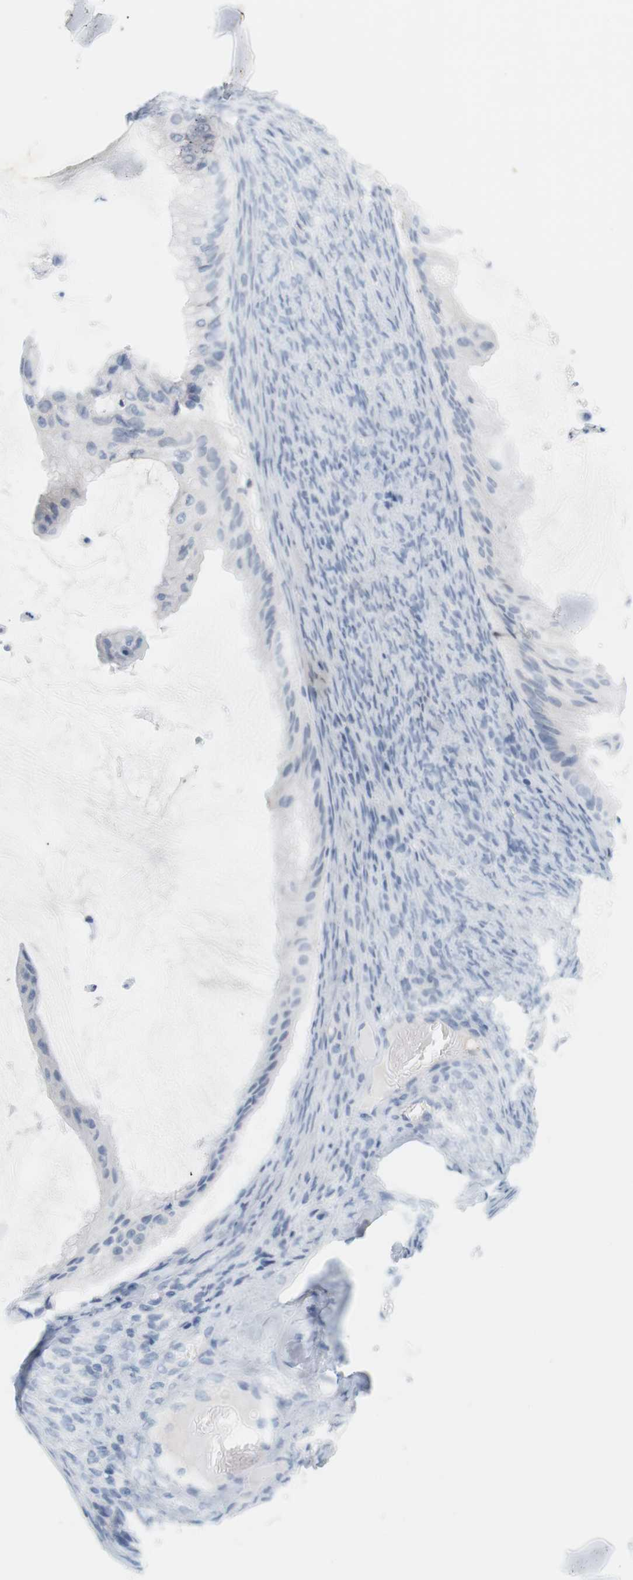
{"staining": {"intensity": "negative", "quantity": "none", "location": "none"}, "tissue": "ovarian cancer", "cell_type": "Tumor cells", "image_type": "cancer", "snomed": [{"axis": "morphology", "description": "Cystadenocarcinoma, mucinous, NOS"}, {"axis": "topography", "description": "Ovary"}], "caption": "A high-resolution micrograph shows immunohistochemistry staining of mucinous cystadenocarcinoma (ovarian), which shows no significant staining in tumor cells.", "gene": "OPRM1", "patient": {"sex": "female", "age": 61}}